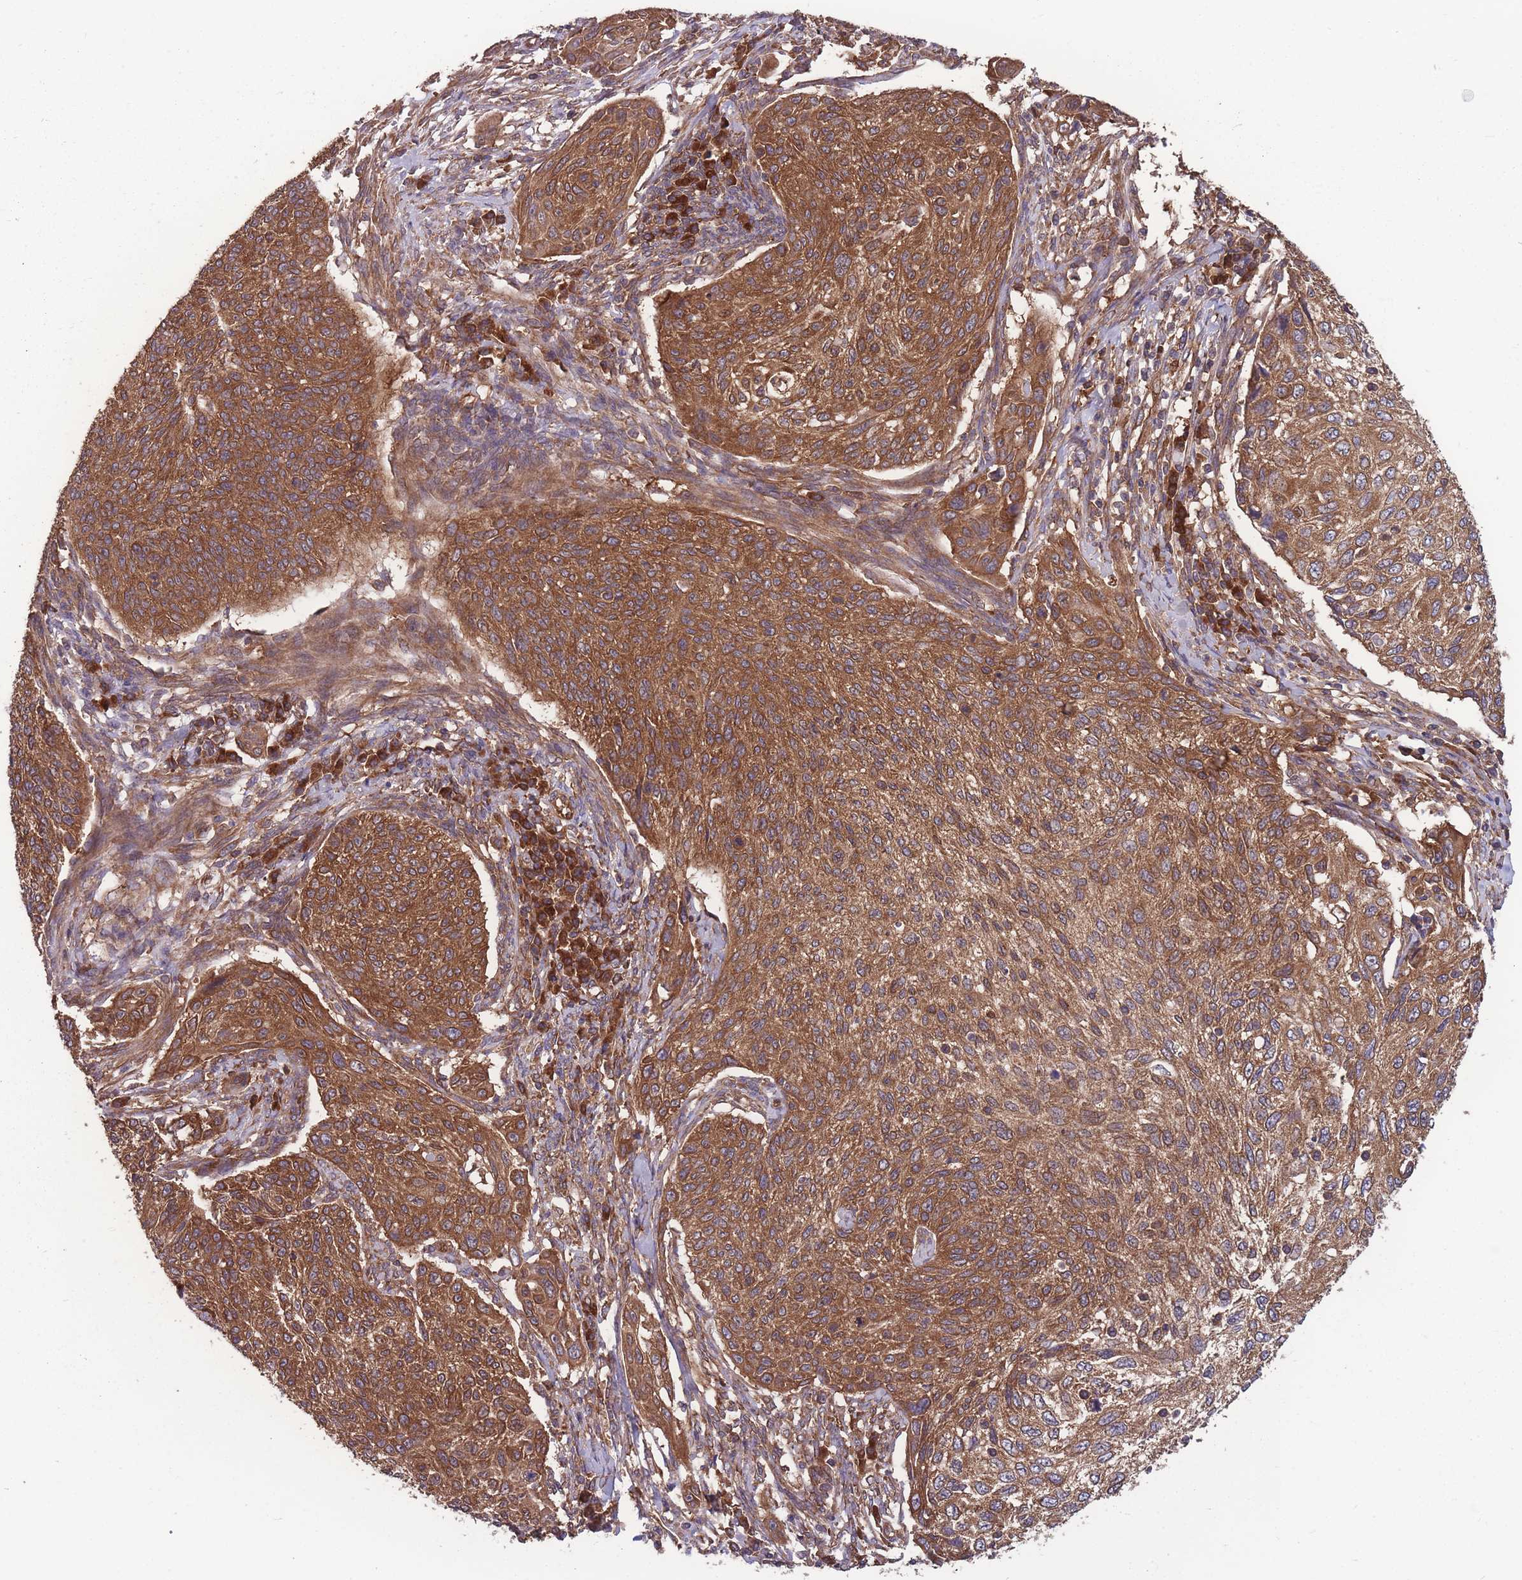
{"staining": {"intensity": "strong", "quantity": ">75%", "location": "cytoplasmic/membranous"}, "tissue": "cervical cancer", "cell_type": "Tumor cells", "image_type": "cancer", "snomed": [{"axis": "morphology", "description": "Squamous cell carcinoma, NOS"}, {"axis": "topography", "description": "Cervix"}], "caption": "IHC (DAB (3,3'-diaminobenzidine)) staining of human cervical squamous cell carcinoma shows strong cytoplasmic/membranous protein positivity in about >75% of tumor cells.", "gene": "ZPR1", "patient": {"sex": "female", "age": 70}}